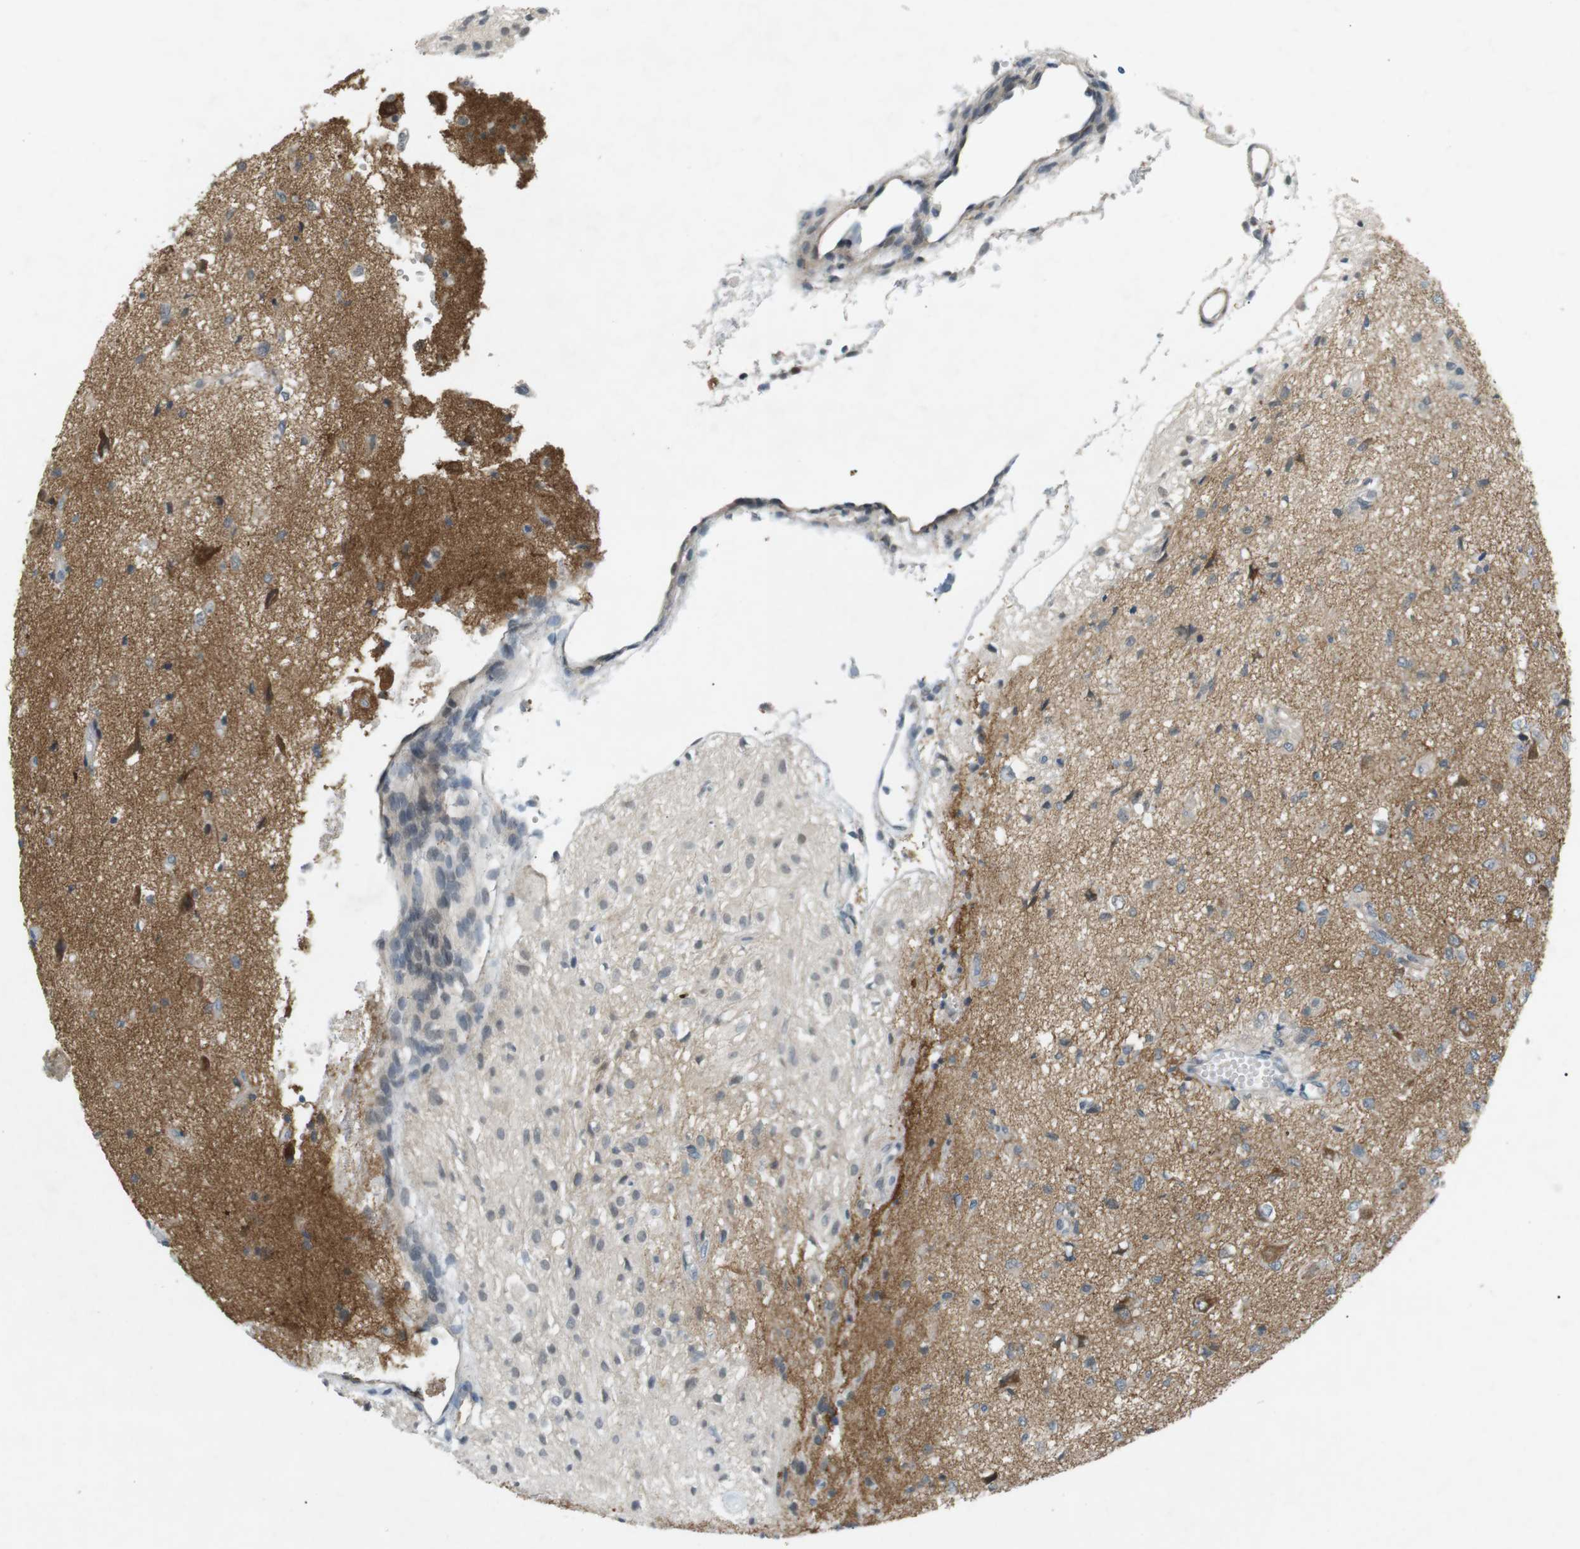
{"staining": {"intensity": "moderate", "quantity": "<25%", "location": "cytoplasmic/membranous"}, "tissue": "glioma", "cell_type": "Tumor cells", "image_type": "cancer", "snomed": [{"axis": "morphology", "description": "Glioma, malignant, High grade"}, {"axis": "topography", "description": "Brain"}], "caption": "This micrograph reveals glioma stained with IHC to label a protein in brown. The cytoplasmic/membranous of tumor cells show moderate positivity for the protein. Nuclei are counter-stained blue.", "gene": "RTN3", "patient": {"sex": "female", "age": 59}}